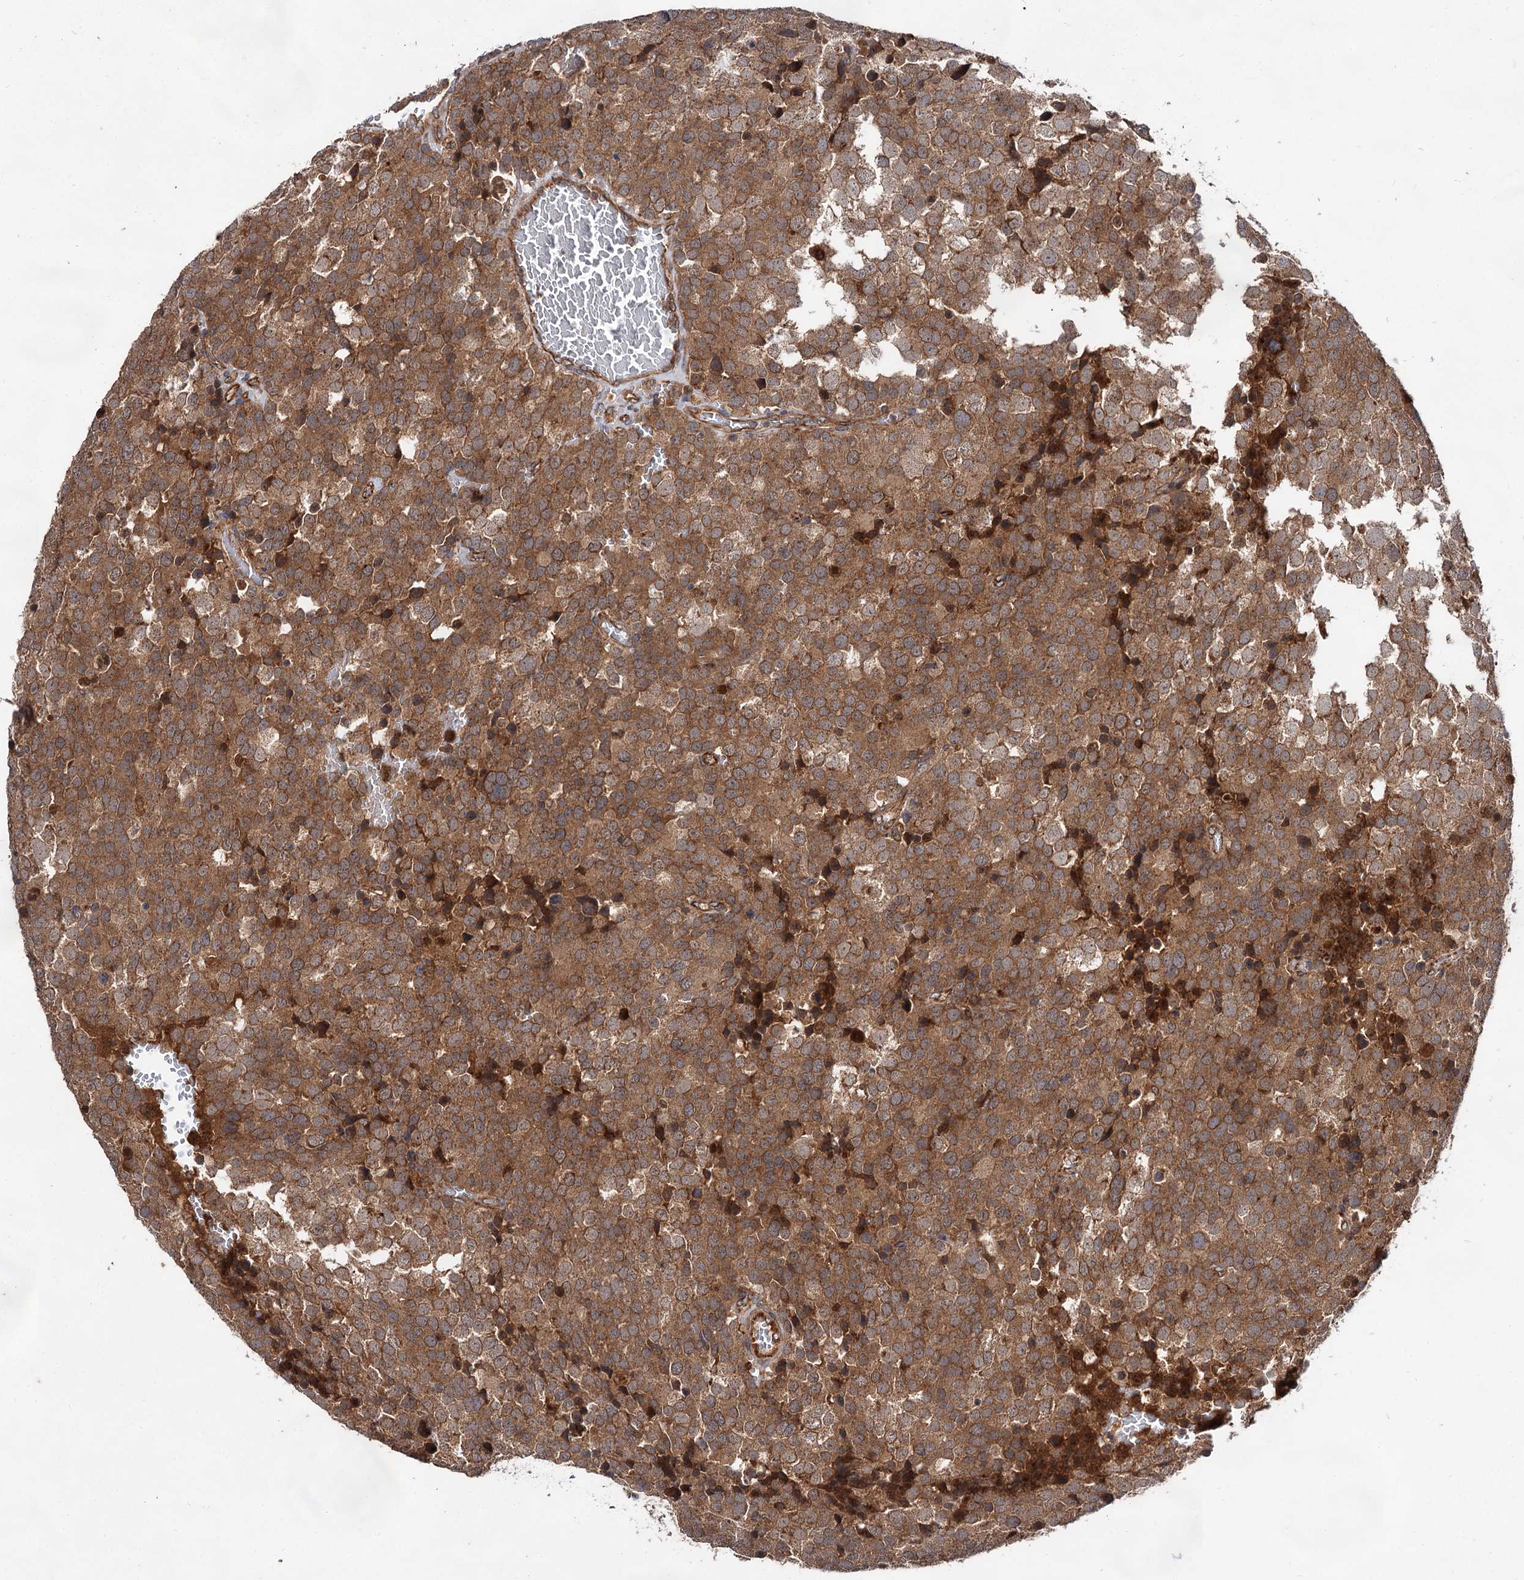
{"staining": {"intensity": "moderate", "quantity": ">75%", "location": "cytoplasmic/membranous"}, "tissue": "testis cancer", "cell_type": "Tumor cells", "image_type": "cancer", "snomed": [{"axis": "morphology", "description": "Seminoma, NOS"}, {"axis": "topography", "description": "Testis"}], "caption": "Human seminoma (testis) stained with a brown dye exhibits moderate cytoplasmic/membranous positive positivity in about >75% of tumor cells.", "gene": "TEX9", "patient": {"sex": "male", "age": 71}}